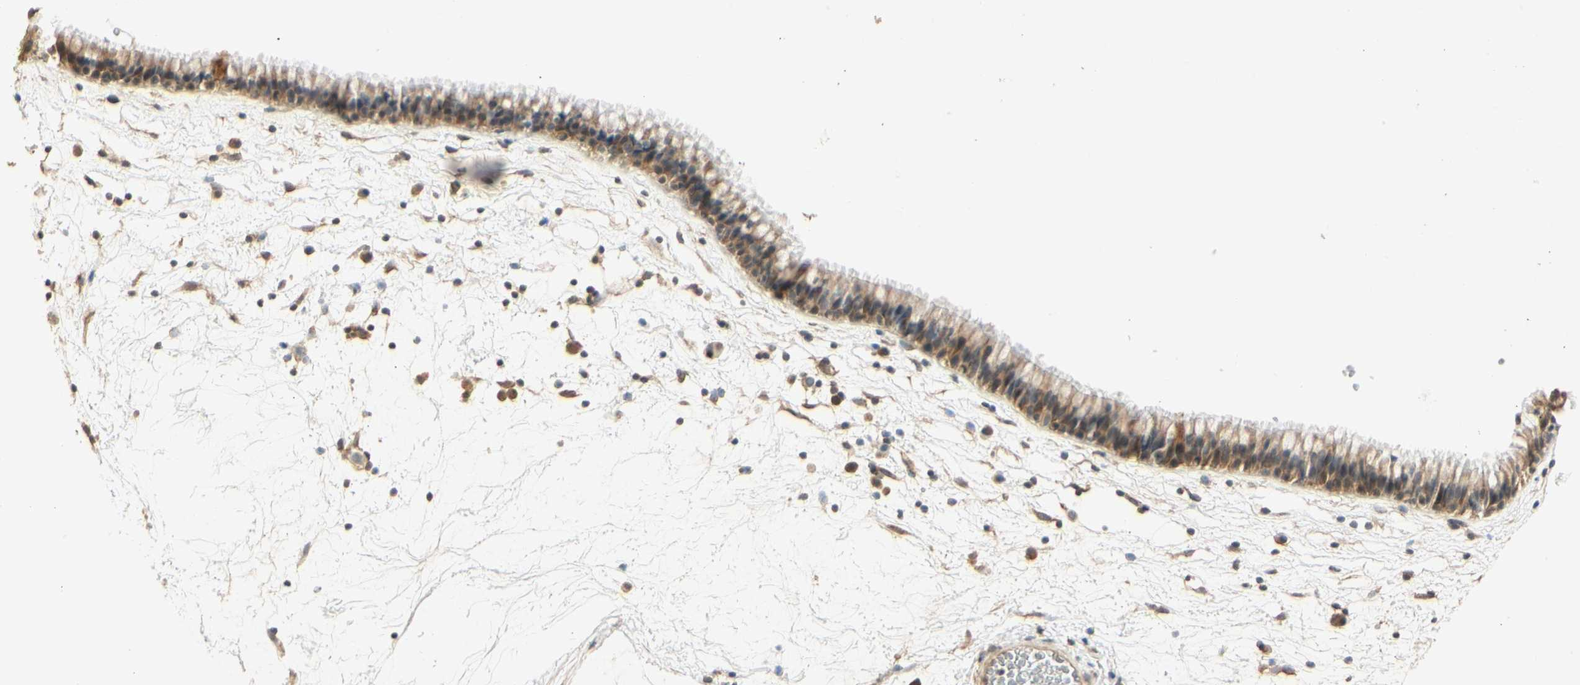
{"staining": {"intensity": "moderate", "quantity": ">75%", "location": "cytoplasmic/membranous"}, "tissue": "nasopharynx", "cell_type": "Respiratory epithelial cells", "image_type": "normal", "snomed": [{"axis": "morphology", "description": "Normal tissue, NOS"}, {"axis": "morphology", "description": "Inflammation, NOS"}, {"axis": "topography", "description": "Nasopharynx"}], "caption": "A photomicrograph showing moderate cytoplasmic/membranous expression in approximately >75% of respiratory epithelial cells in normal nasopharynx, as visualized by brown immunohistochemical staining.", "gene": "RNF180", "patient": {"sex": "male", "age": 48}}